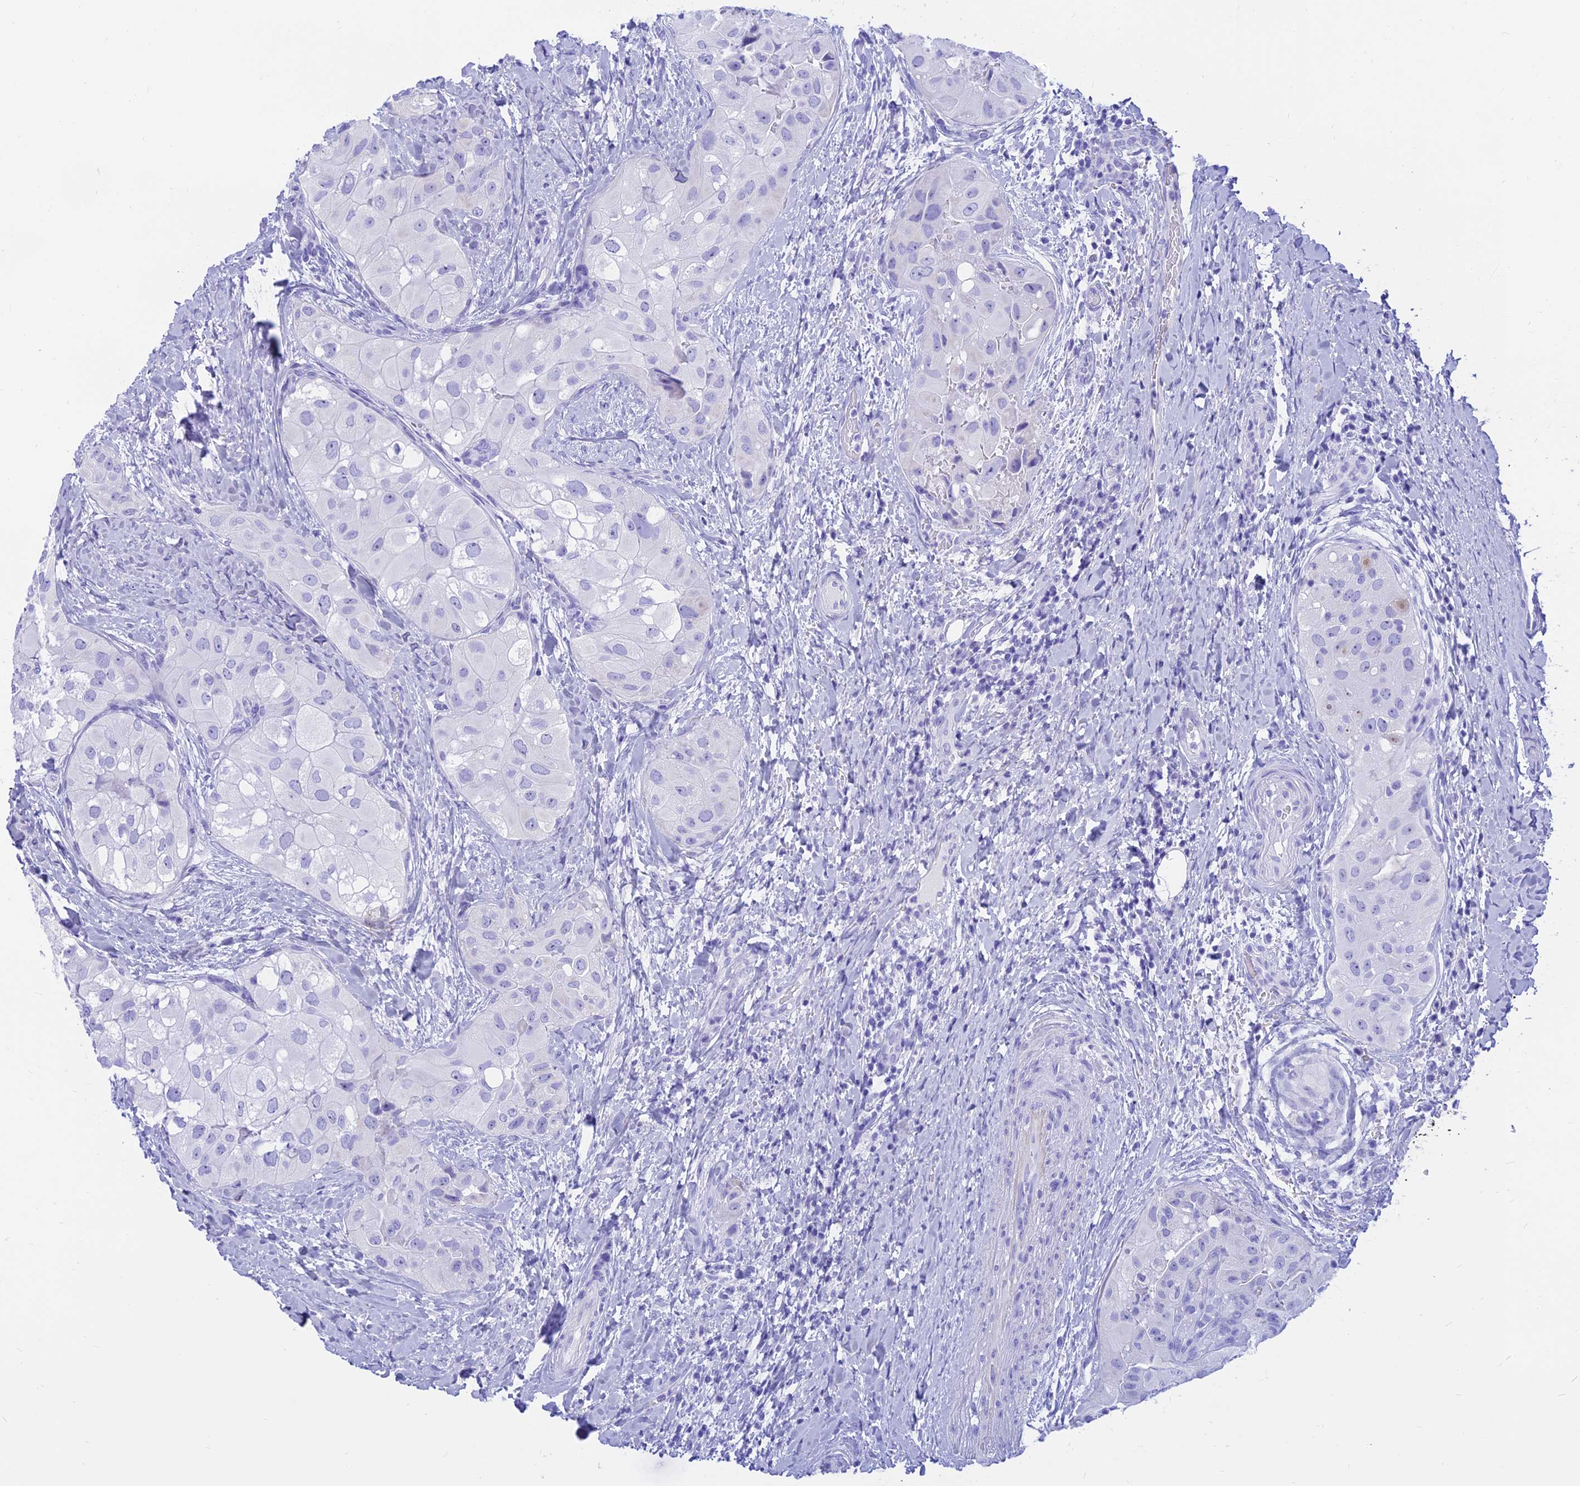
{"staining": {"intensity": "negative", "quantity": "none", "location": "none"}, "tissue": "thyroid cancer", "cell_type": "Tumor cells", "image_type": "cancer", "snomed": [{"axis": "morphology", "description": "Normal tissue, NOS"}, {"axis": "morphology", "description": "Papillary adenocarcinoma, NOS"}, {"axis": "topography", "description": "Thyroid gland"}], "caption": "DAB (3,3'-diaminobenzidine) immunohistochemical staining of thyroid papillary adenocarcinoma demonstrates no significant expression in tumor cells. Nuclei are stained in blue.", "gene": "PRNP", "patient": {"sex": "female", "age": 59}}